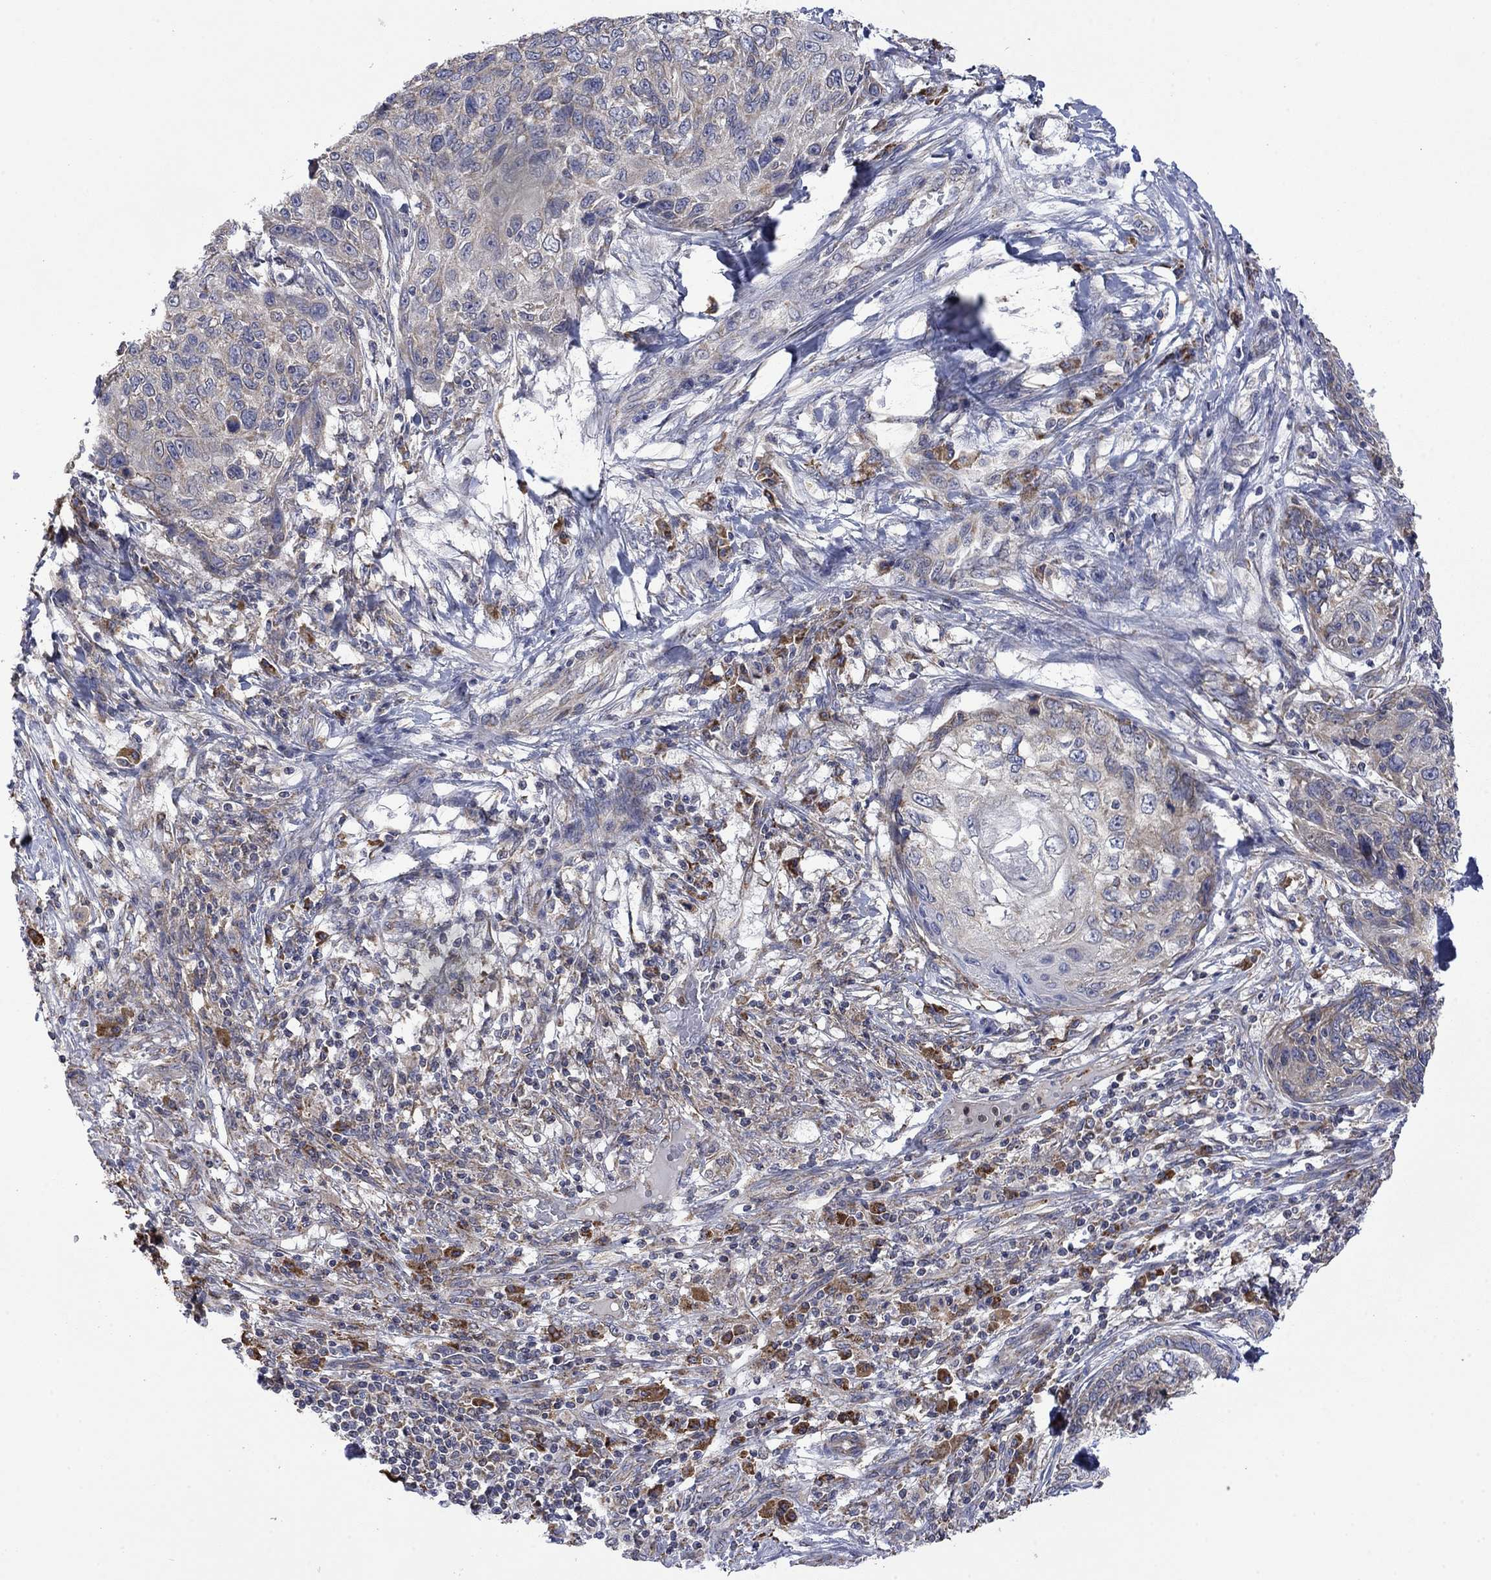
{"staining": {"intensity": "weak", "quantity": "<25%", "location": "cytoplasmic/membranous"}, "tissue": "skin cancer", "cell_type": "Tumor cells", "image_type": "cancer", "snomed": [{"axis": "morphology", "description": "Squamous cell carcinoma, NOS"}, {"axis": "topography", "description": "Skin"}], "caption": "Immunohistochemistry (IHC) image of neoplastic tissue: skin squamous cell carcinoma stained with DAB (3,3'-diaminobenzidine) reveals no significant protein positivity in tumor cells.", "gene": "FURIN", "patient": {"sex": "male", "age": 92}}